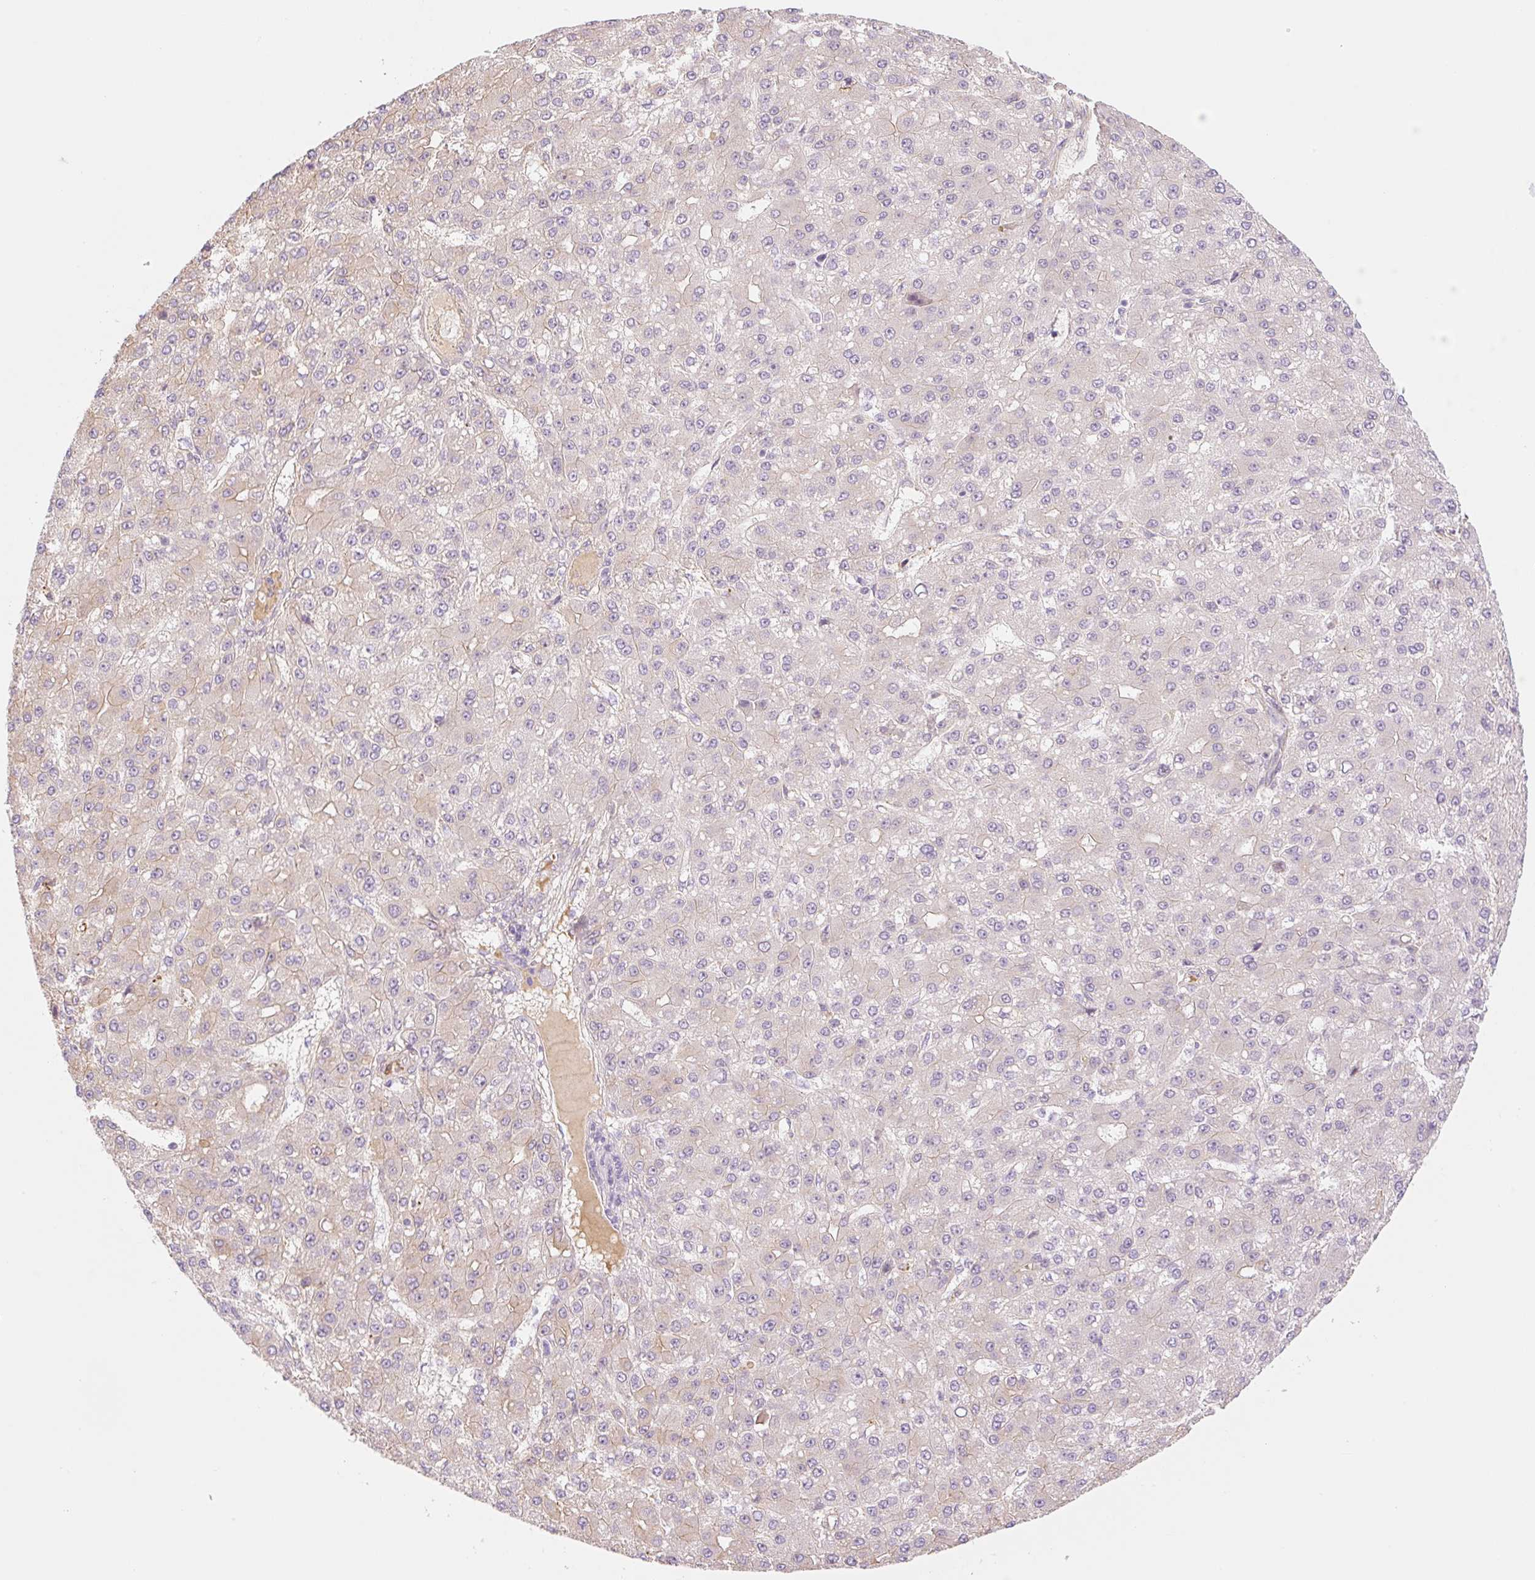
{"staining": {"intensity": "negative", "quantity": "none", "location": "none"}, "tissue": "liver cancer", "cell_type": "Tumor cells", "image_type": "cancer", "snomed": [{"axis": "morphology", "description": "Carcinoma, Hepatocellular, NOS"}, {"axis": "topography", "description": "Liver"}], "caption": "DAB (3,3'-diaminobenzidine) immunohistochemical staining of hepatocellular carcinoma (liver) demonstrates no significant positivity in tumor cells. (DAB (3,3'-diaminobenzidine) IHC, high magnification).", "gene": "NLRP5", "patient": {"sex": "male", "age": 67}}